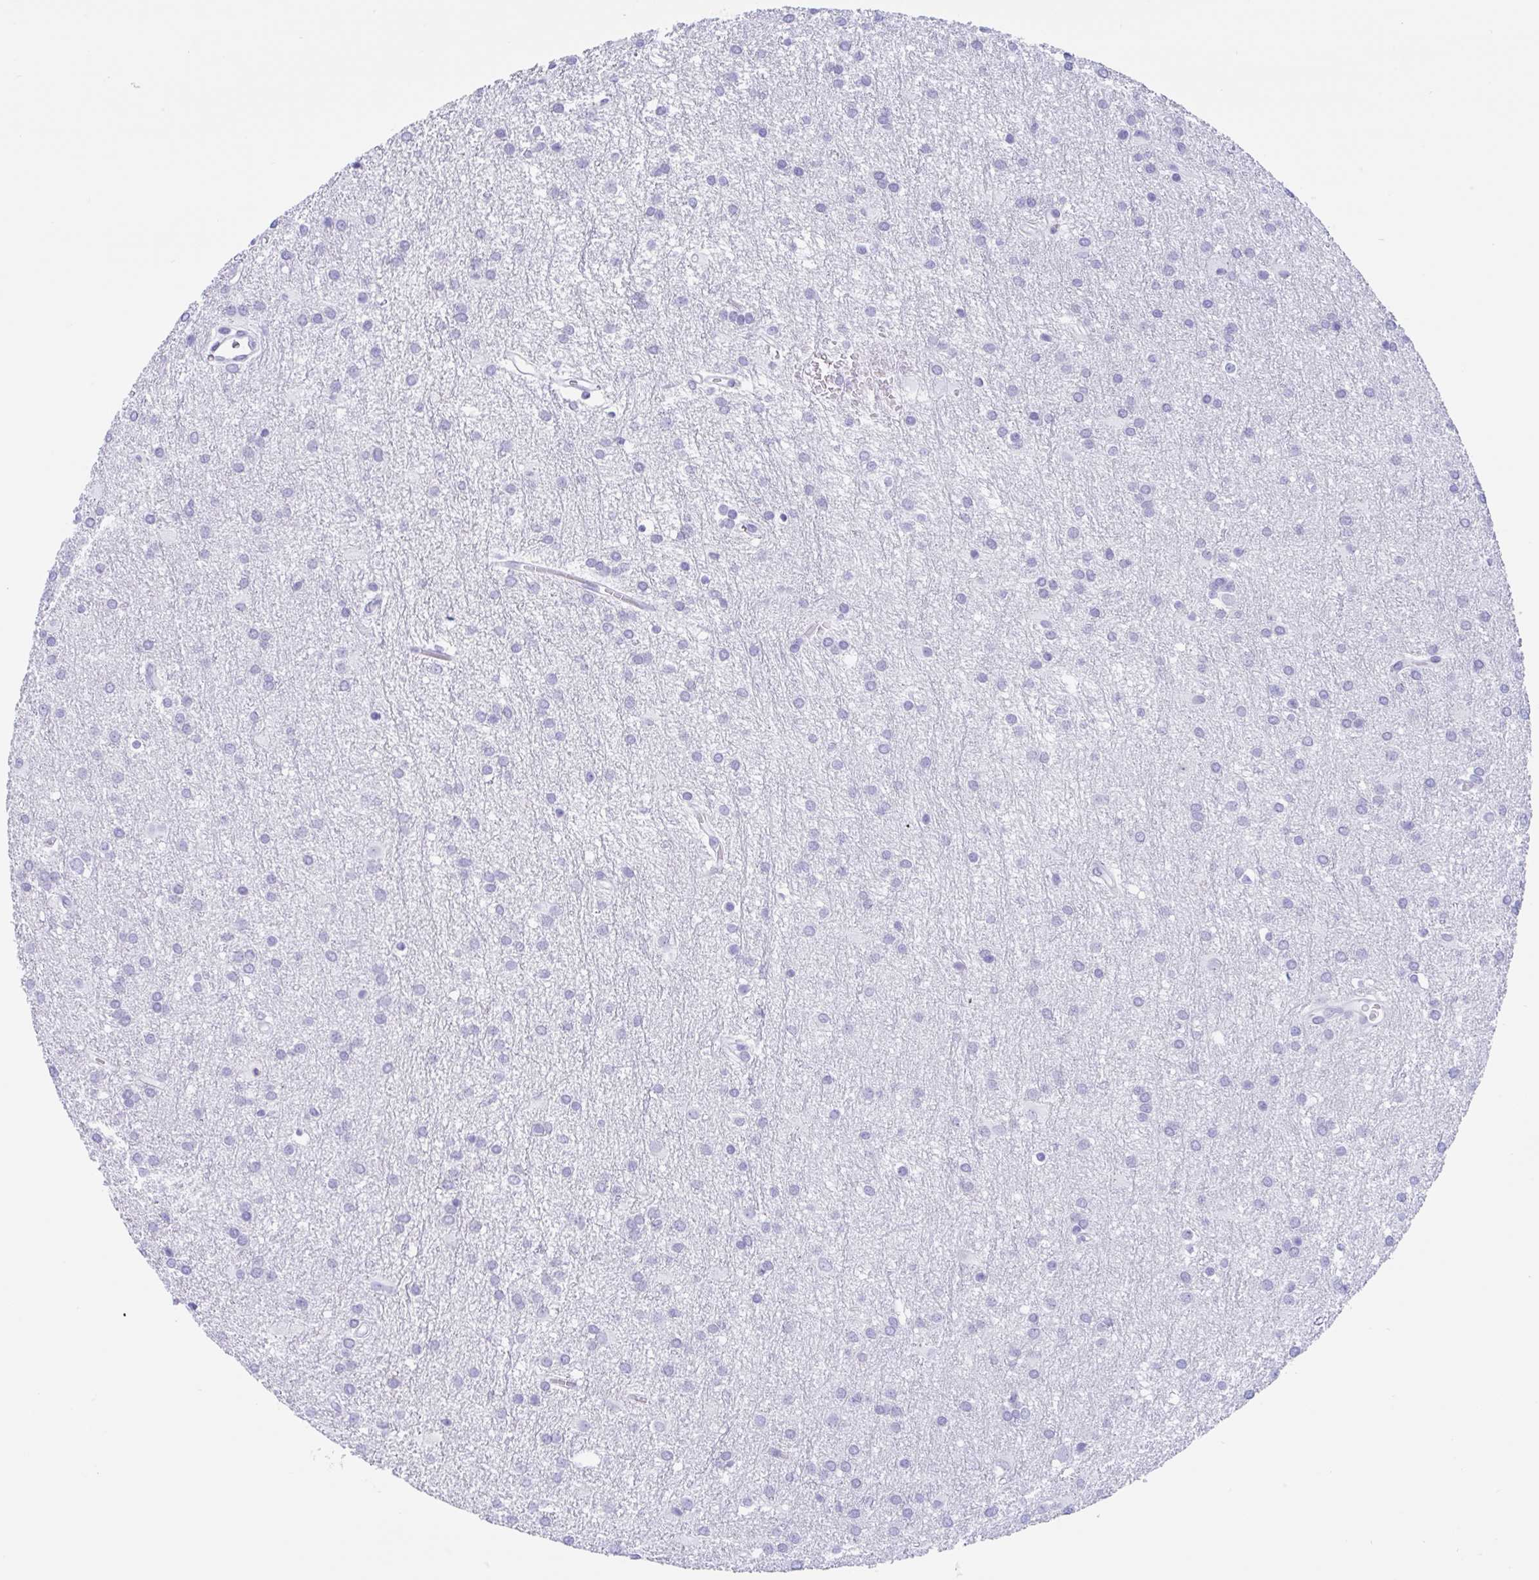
{"staining": {"intensity": "negative", "quantity": "none", "location": "none"}, "tissue": "glioma", "cell_type": "Tumor cells", "image_type": "cancer", "snomed": [{"axis": "morphology", "description": "Glioma, malignant, Low grade"}, {"axis": "topography", "description": "Brain"}], "caption": "Low-grade glioma (malignant) was stained to show a protein in brown. There is no significant staining in tumor cells. (Brightfield microscopy of DAB (3,3'-diaminobenzidine) IHC at high magnification).", "gene": "CDX4", "patient": {"sex": "female", "age": 32}}